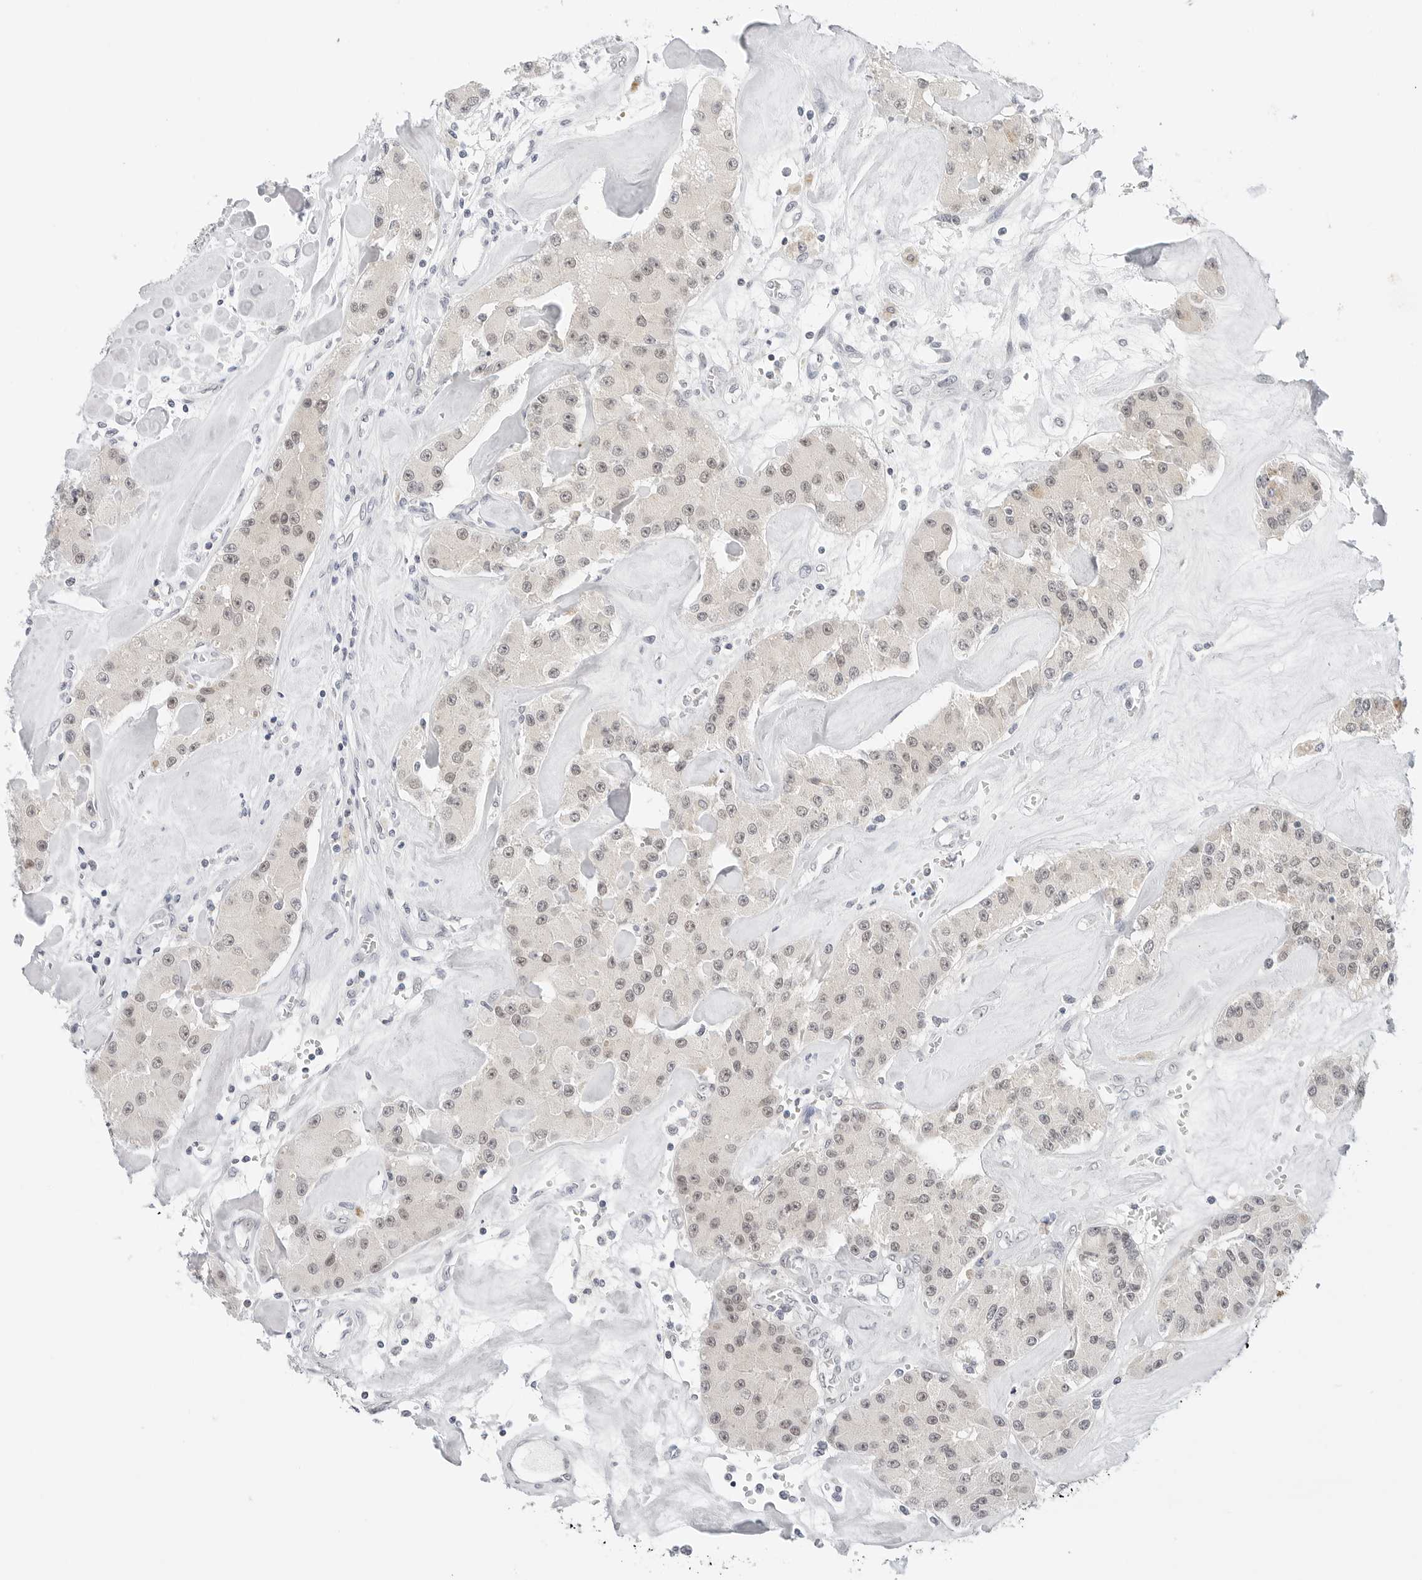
{"staining": {"intensity": "weak", "quantity": ">75%", "location": "nuclear"}, "tissue": "carcinoid", "cell_type": "Tumor cells", "image_type": "cancer", "snomed": [{"axis": "morphology", "description": "Carcinoid, malignant, NOS"}, {"axis": "topography", "description": "Pancreas"}], "caption": "The histopathology image displays staining of malignant carcinoid, revealing weak nuclear protein positivity (brown color) within tumor cells.", "gene": "TSEN2", "patient": {"sex": "male", "age": 41}}